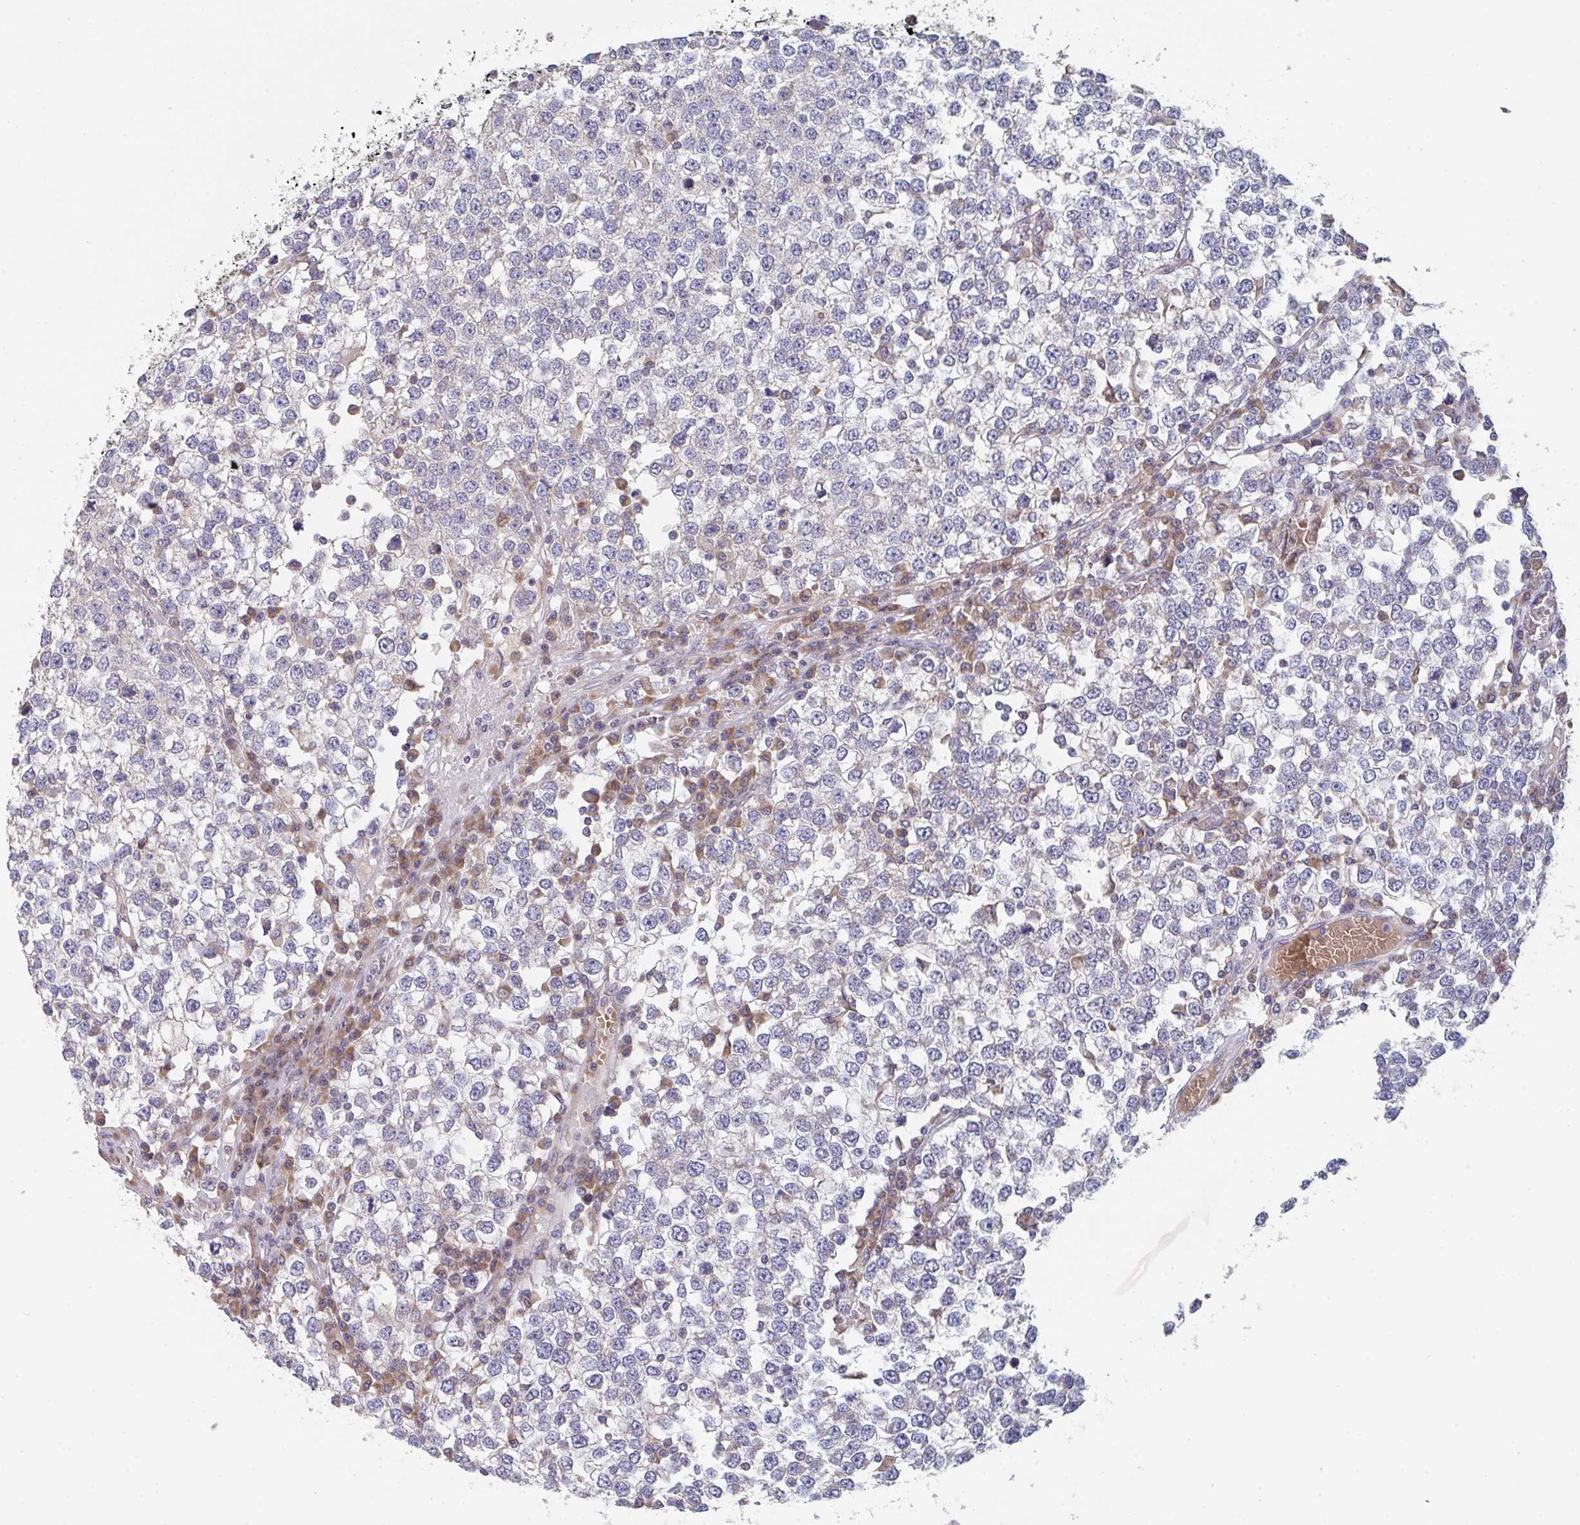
{"staining": {"intensity": "negative", "quantity": "none", "location": "none"}, "tissue": "testis cancer", "cell_type": "Tumor cells", "image_type": "cancer", "snomed": [{"axis": "morphology", "description": "Seminoma, NOS"}, {"axis": "topography", "description": "Testis"}], "caption": "DAB (3,3'-diaminobenzidine) immunohistochemical staining of human testis seminoma displays no significant expression in tumor cells.", "gene": "ELOVL1", "patient": {"sex": "male", "age": 65}}